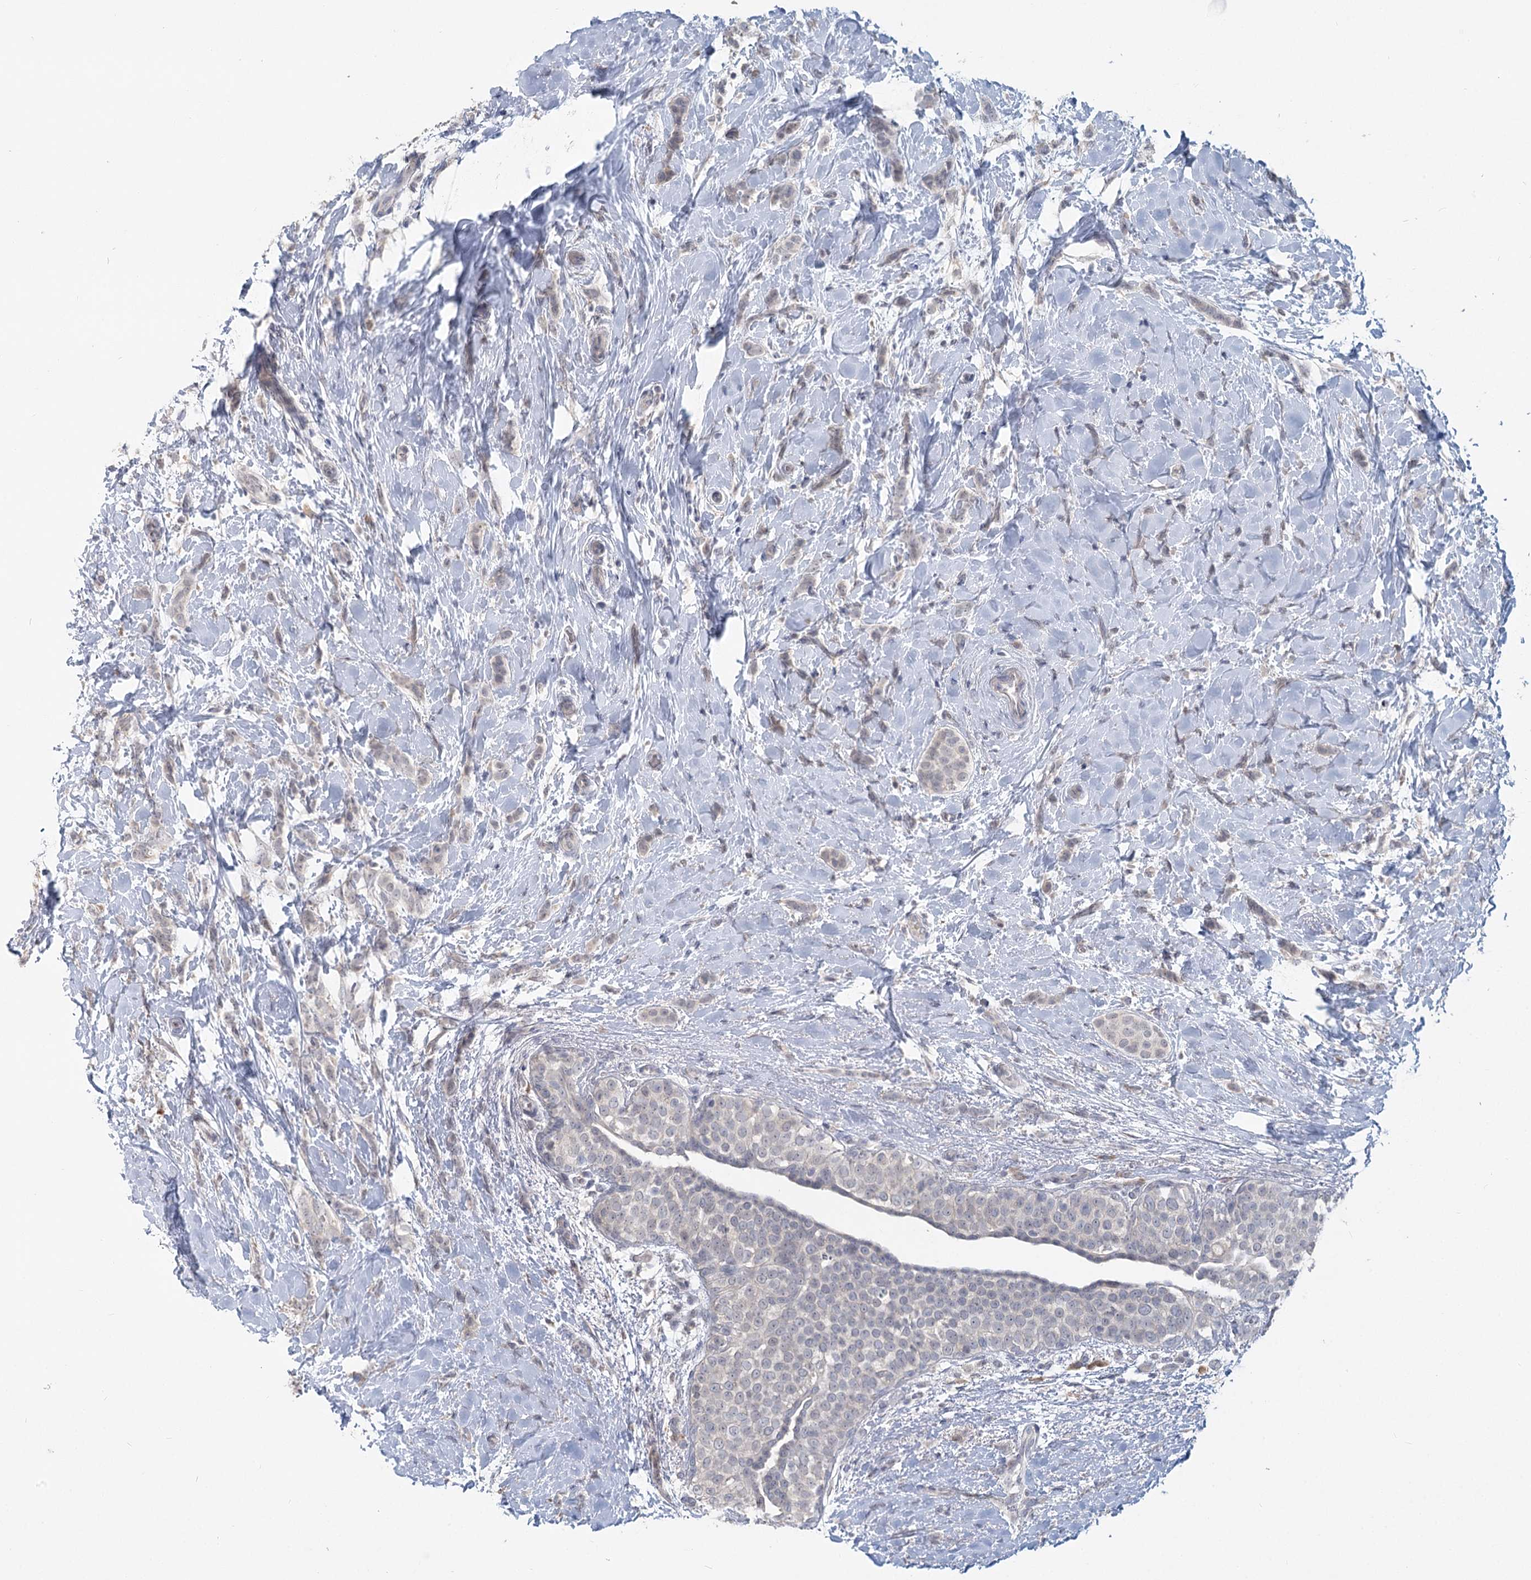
{"staining": {"intensity": "negative", "quantity": "none", "location": "none"}, "tissue": "breast cancer", "cell_type": "Tumor cells", "image_type": "cancer", "snomed": [{"axis": "morphology", "description": "Lobular carcinoma, in situ"}, {"axis": "morphology", "description": "Lobular carcinoma"}, {"axis": "topography", "description": "Breast"}], "caption": "Photomicrograph shows no protein positivity in tumor cells of breast lobular carcinoma in situ tissue.", "gene": "SLC9A3", "patient": {"sex": "female", "age": 41}}